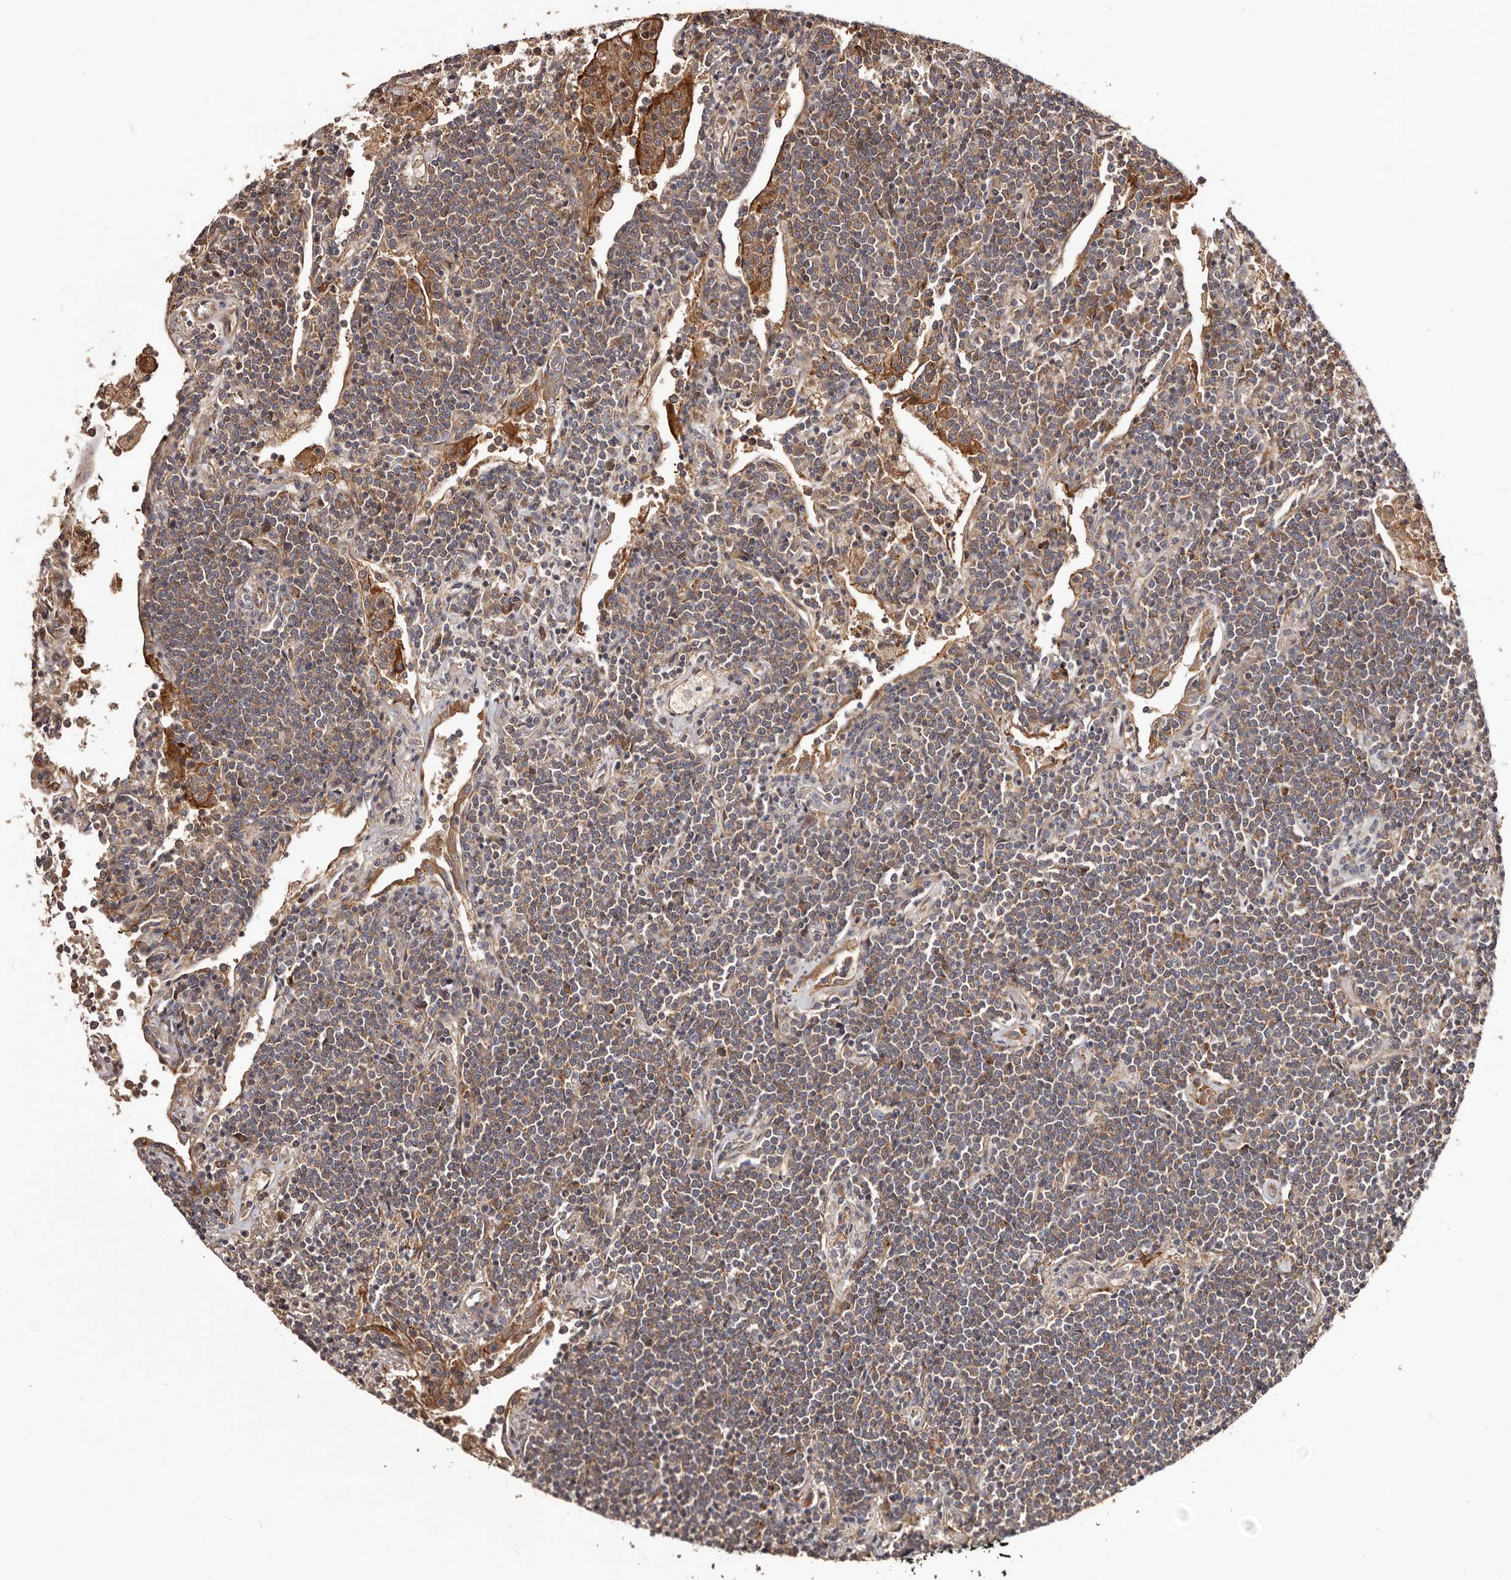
{"staining": {"intensity": "moderate", "quantity": ">75%", "location": "cytoplasmic/membranous"}, "tissue": "lymphoma", "cell_type": "Tumor cells", "image_type": "cancer", "snomed": [{"axis": "morphology", "description": "Malignant lymphoma, non-Hodgkin's type, Low grade"}, {"axis": "topography", "description": "Lung"}], "caption": "The immunohistochemical stain shows moderate cytoplasmic/membranous positivity in tumor cells of malignant lymphoma, non-Hodgkin's type (low-grade) tissue.", "gene": "GTPBP1", "patient": {"sex": "female", "age": 71}}